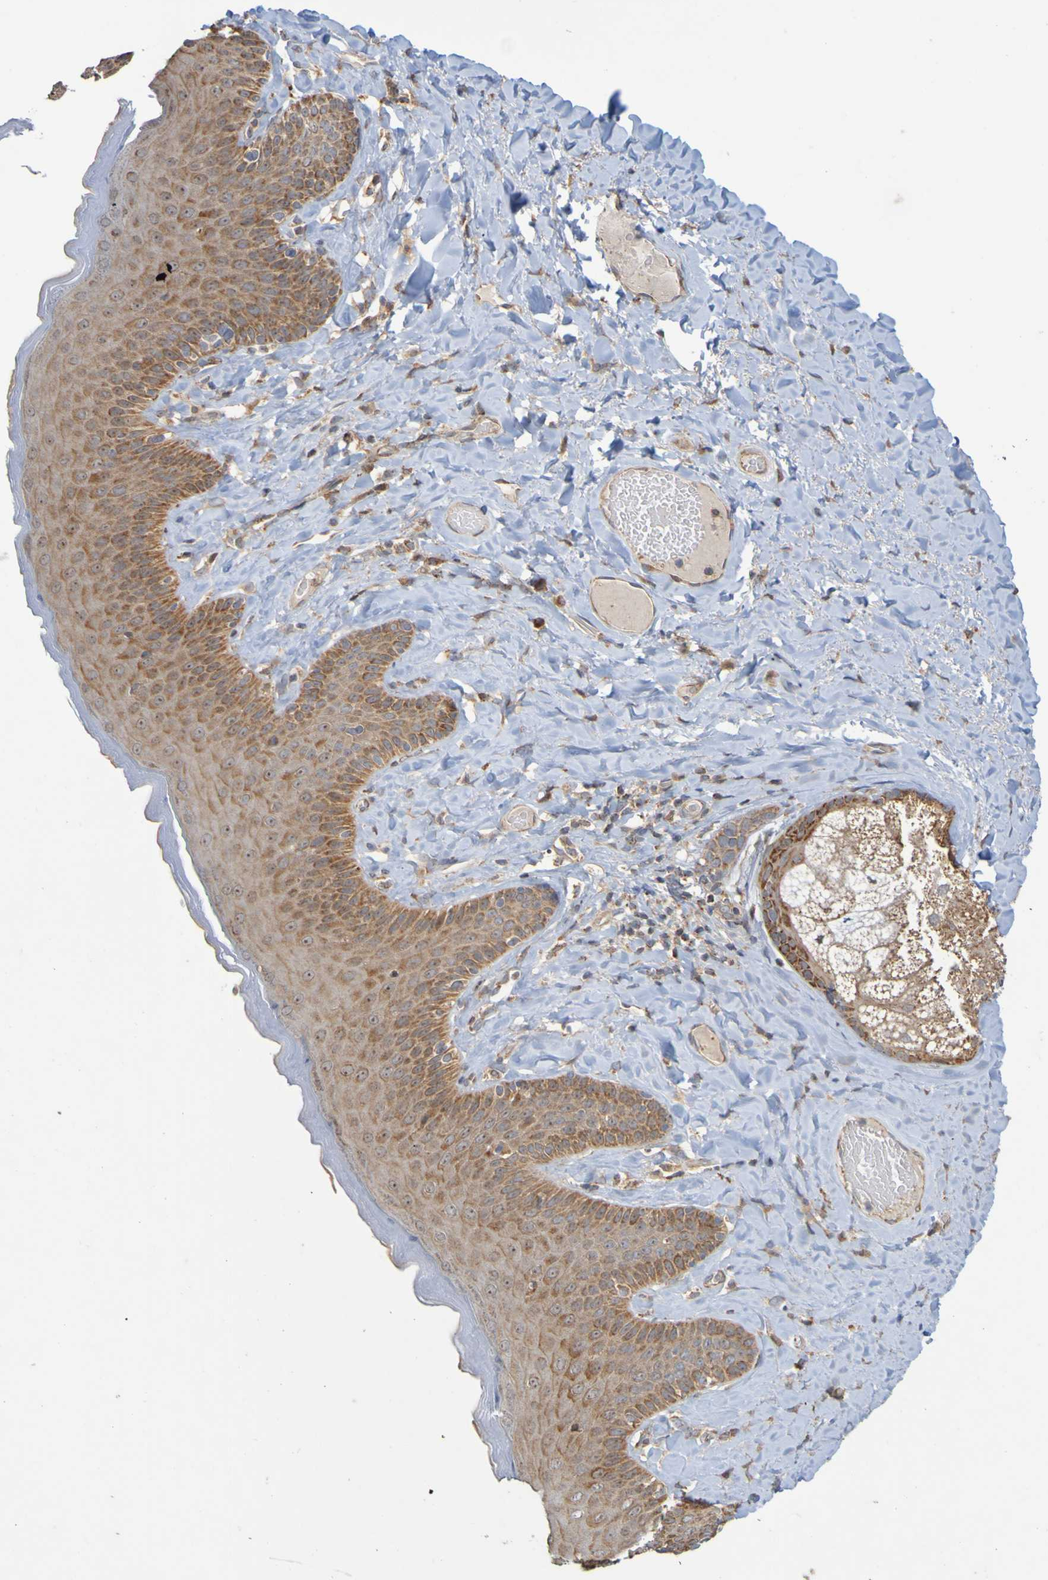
{"staining": {"intensity": "moderate", "quantity": ">75%", "location": "cytoplasmic/membranous"}, "tissue": "skin", "cell_type": "Epidermal cells", "image_type": "normal", "snomed": [{"axis": "morphology", "description": "Normal tissue, NOS"}, {"axis": "topography", "description": "Anal"}], "caption": "The histopathology image reveals a brown stain indicating the presence of a protein in the cytoplasmic/membranous of epidermal cells in skin. The staining was performed using DAB to visualize the protein expression in brown, while the nuclei were stained in blue with hematoxylin (Magnification: 20x).", "gene": "TMBIM1", "patient": {"sex": "male", "age": 69}}